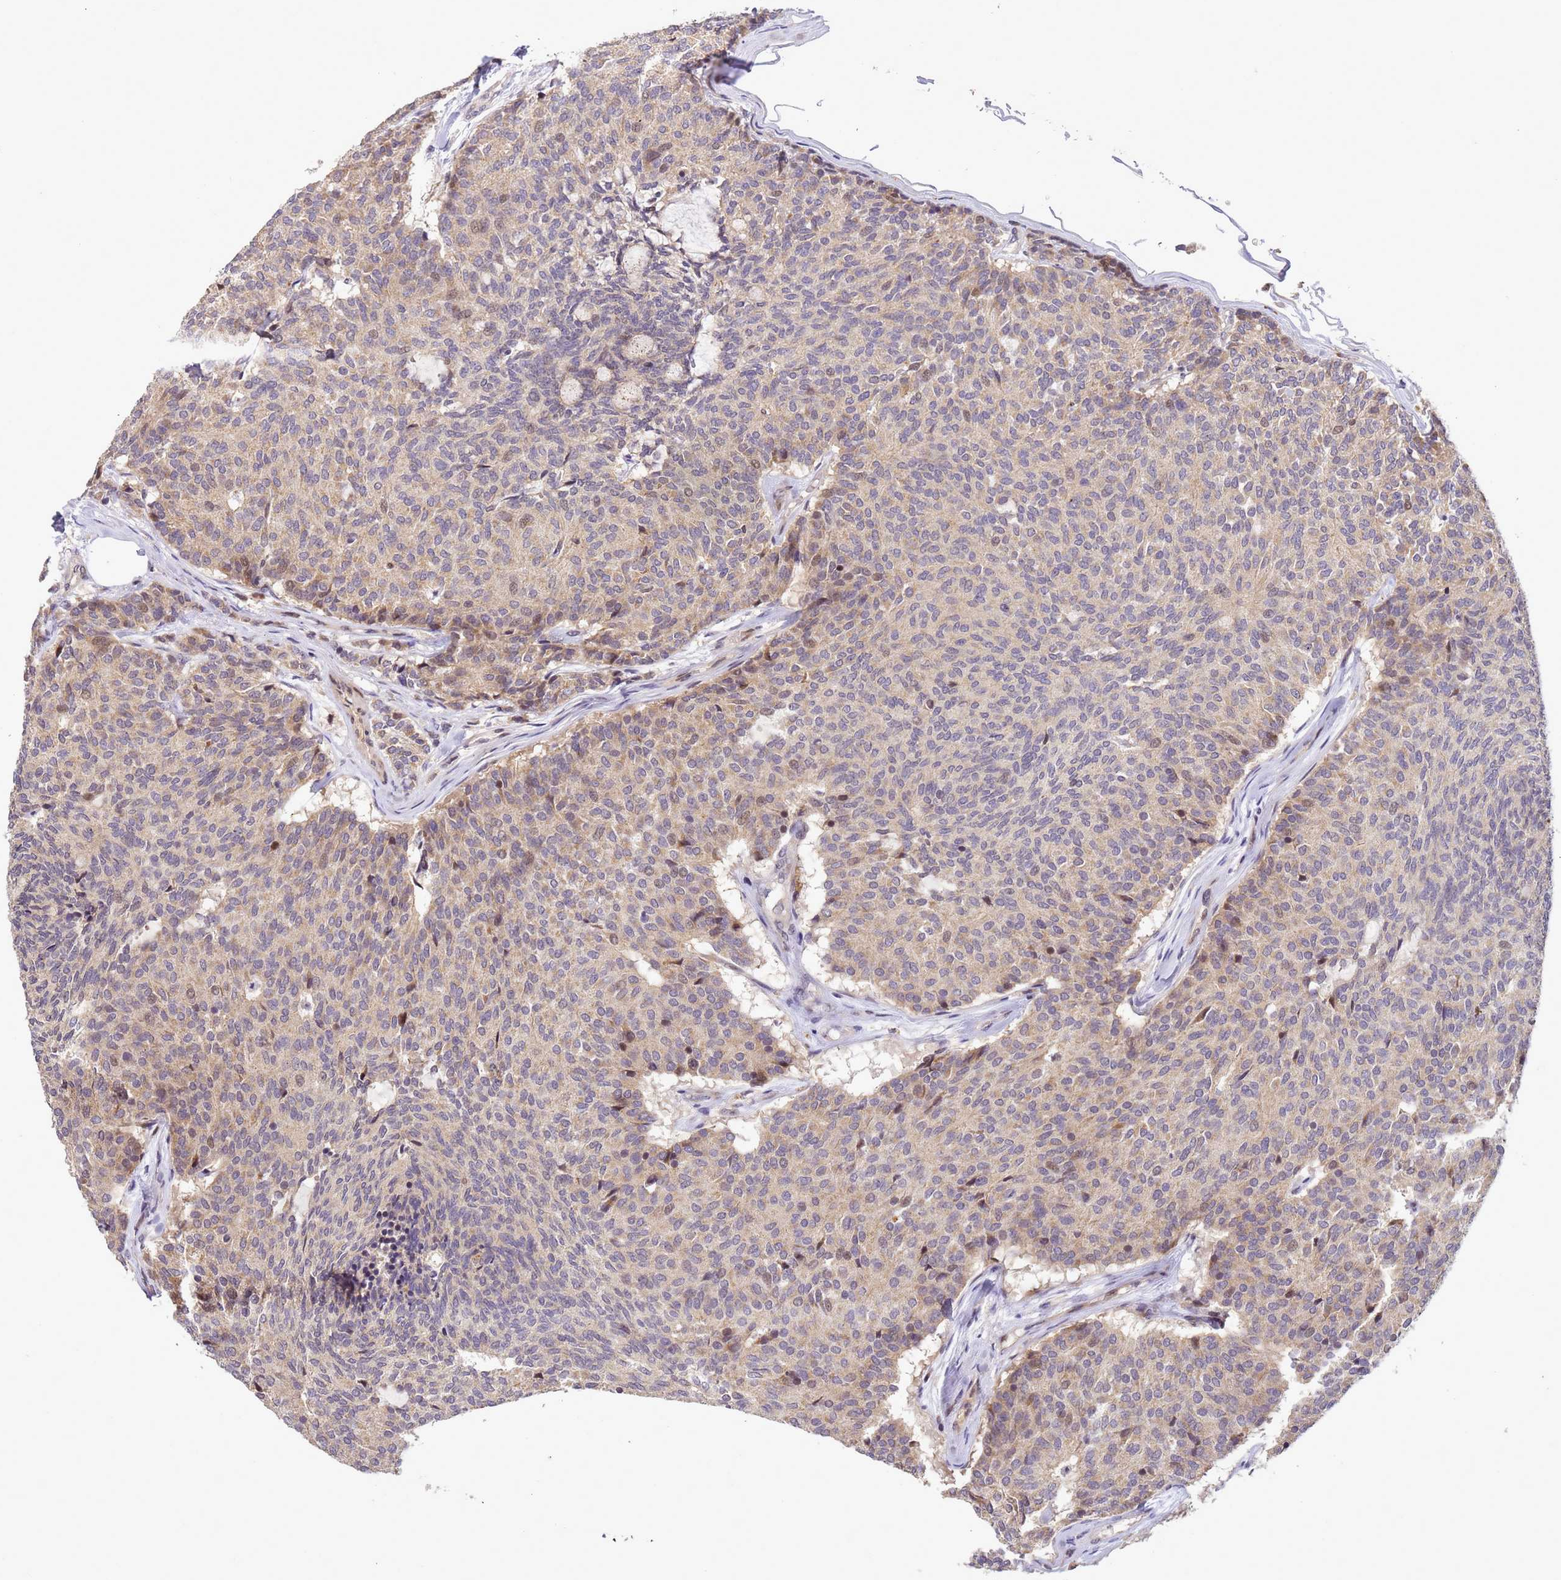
{"staining": {"intensity": "moderate", "quantity": "<25%", "location": "cytoplasmic/membranous,nuclear"}, "tissue": "carcinoid", "cell_type": "Tumor cells", "image_type": "cancer", "snomed": [{"axis": "morphology", "description": "Carcinoid, malignant, NOS"}, {"axis": "topography", "description": "Pancreas"}], "caption": "Protein expression analysis of human malignant carcinoid reveals moderate cytoplasmic/membranous and nuclear positivity in approximately <25% of tumor cells.", "gene": "TMEM74B", "patient": {"sex": "female", "age": 54}}